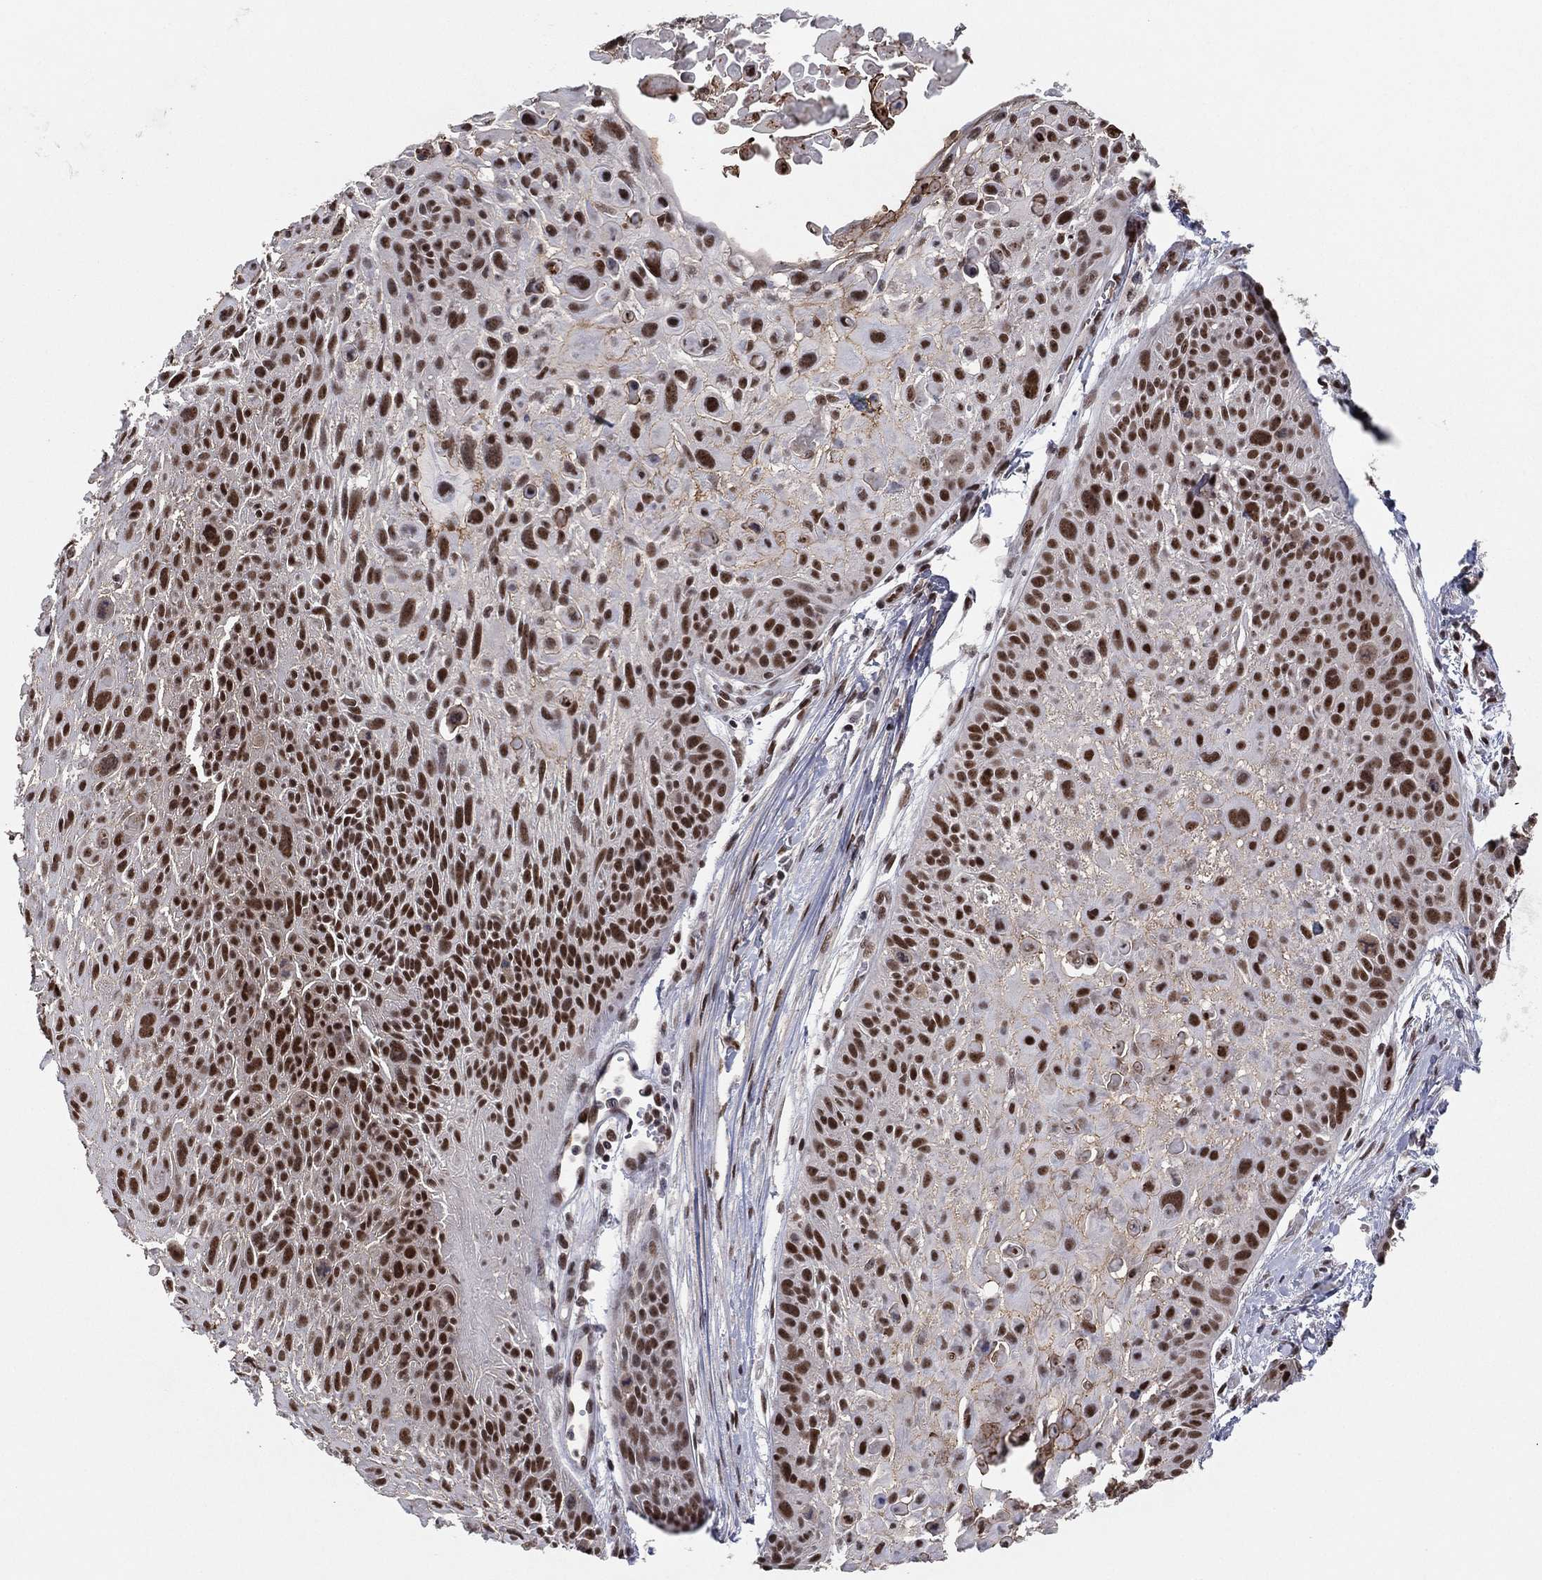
{"staining": {"intensity": "strong", "quantity": "25%-75%", "location": "nuclear"}, "tissue": "skin cancer", "cell_type": "Tumor cells", "image_type": "cancer", "snomed": [{"axis": "morphology", "description": "Squamous cell carcinoma, NOS"}, {"axis": "topography", "description": "Skin"}, {"axis": "topography", "description": "Anal"}], "caption": "Tumor cells show high levels of strong nuclear expression in about 25%-75% of cells in human skin cancer (squamous cell carcinoma).", "gene": "GPALPP1", "patient": {"sex": "female", "age": 75}}